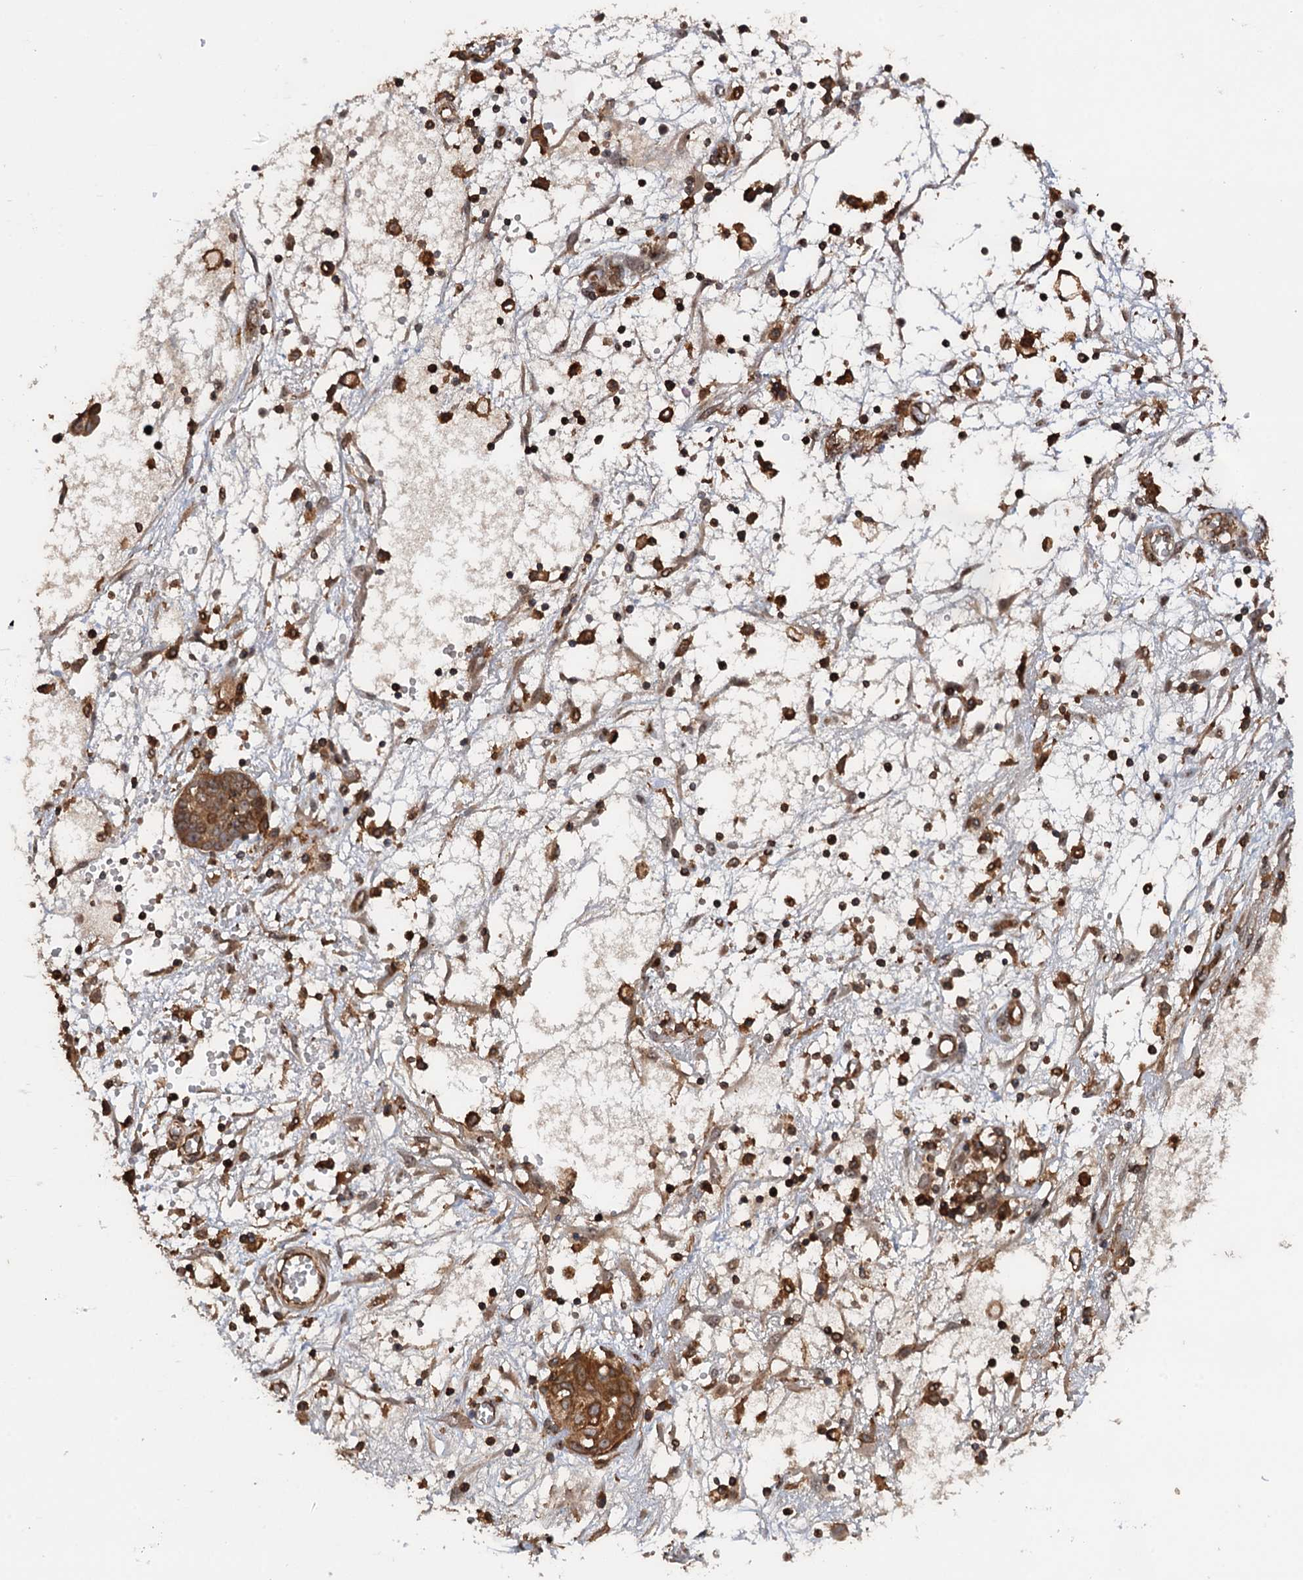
{"staining": {"intensity": "moderate", "quantity": ">75%", "location": "cytoplasmic/membranous"}, "tissue": "ovarian cancer", "cell_type": "Tumor cells", "image_type": "cancer", "snomed": [{"axis": "morphology", "description": "Cystadenocarcinoma, serous, NOS"}, {"axis": "topography", "description": "Soft tissue"}, {"axis": "topography", "description": "Ovary"}], "caption": "Human serous cystadenocarcinoma (ovarian) stained with a protein marker exhibits moderate staining in tumor cells.", "gene": "BORA", "patient": {"sex": "female", "age": 57}}